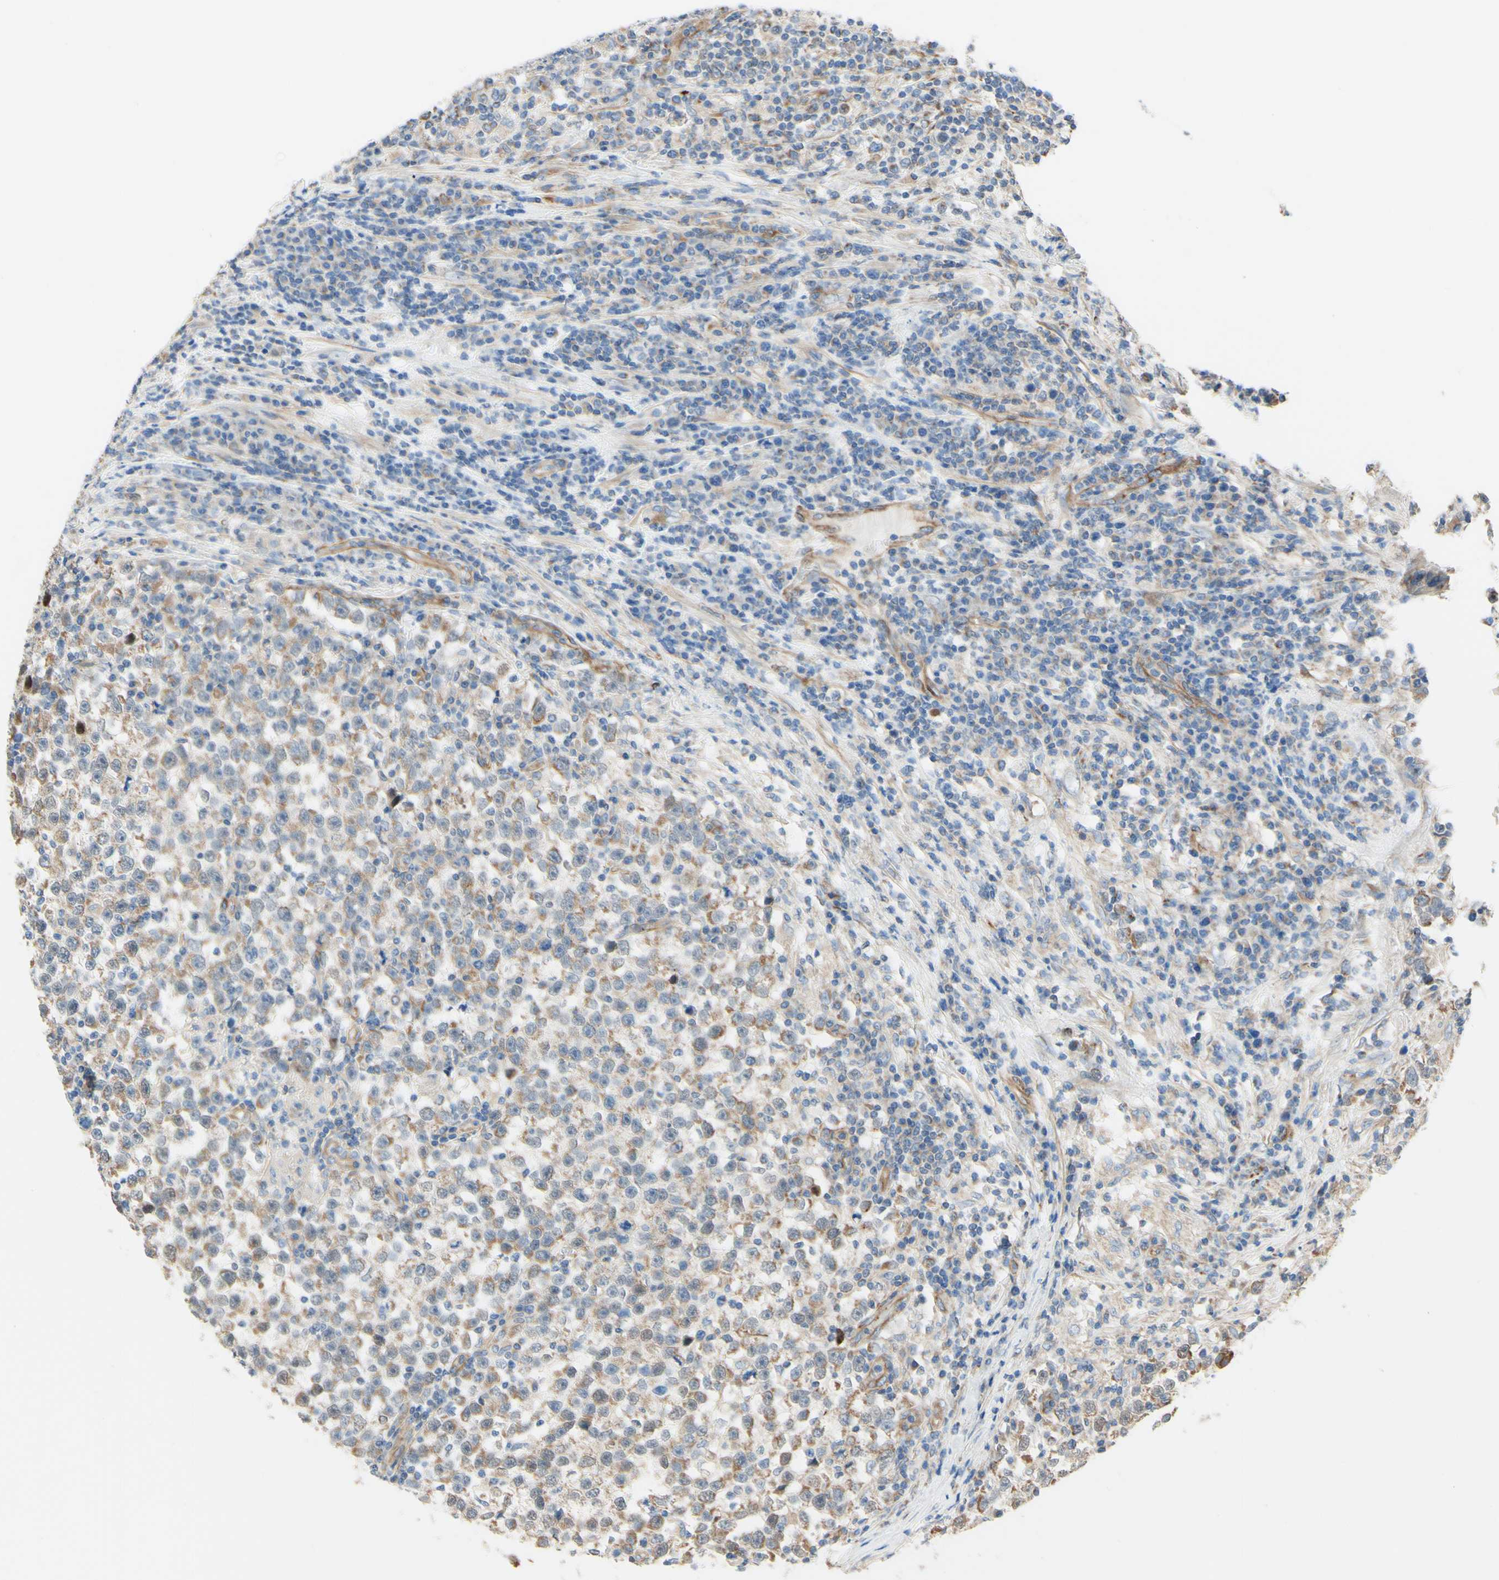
{"staining": {"intensity": "weak", "quantity": ">75%", "location": "cytoplasmic/membranous"}, "tissue": "testis cancer", "cell_type": "Tumor cells", "image_type": "cancer", "snomed": [{"axis": "morphology", "description": "Seminoma, NOS"}, {"axis": "topography", "description": "Testis"}], "caption": "Immunohistochemical staining of human testis cancer demonstrates low levels of weak cytoplasmic/membranous protein staining in about >75% of tumor cells. The staining was performed using DAB (3,3'-diaminobenzidine) to visualize the protein expression in brown, while the nuclei were stained in blue with hematoxylin (Magnification: 20x).", "gene": "ENDOD1", "patient": {"sex": "male", "age": 43}}